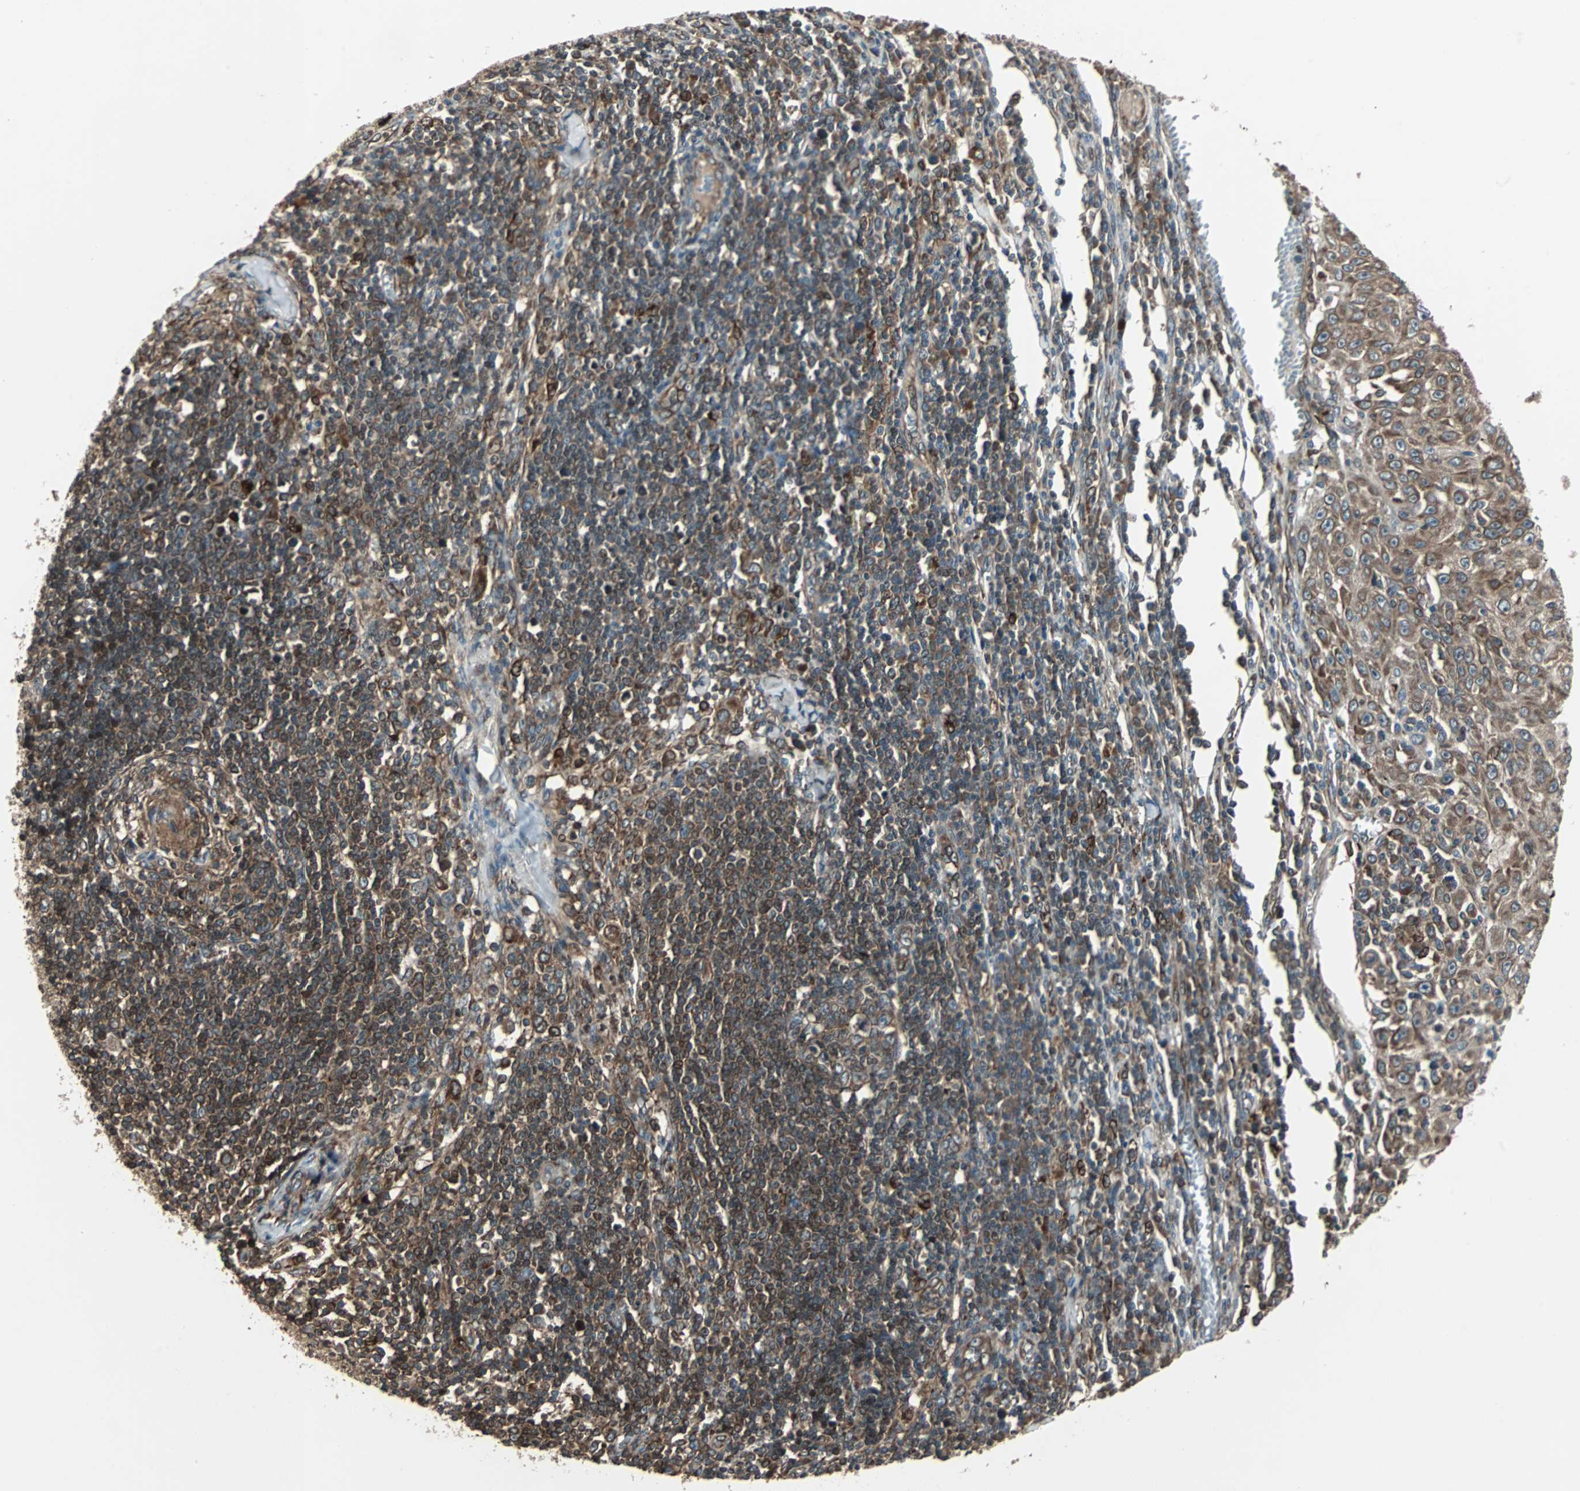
{"staining": {"intensity": "moderate", "quantity": ">75%", "location": "cytoplasmic/membranous"}, "tissue": "skin cancer", "cell_type": "Tumor cells", "image_type": "cancer", "snomed": [{"axis": "morphology", "description": "Squamous cell carcinoma, NOS"}, {"axis": "topography", "description": "Skin"}], "caption": "Squamous cell carcinoma (skin) stained with a brown dye demonstrates moderate cytoplasmic/membranous positive expression in about >75% of tumor cells.", "gene": "RAB7A", "patient": {"sex": "male", "age": 75}}